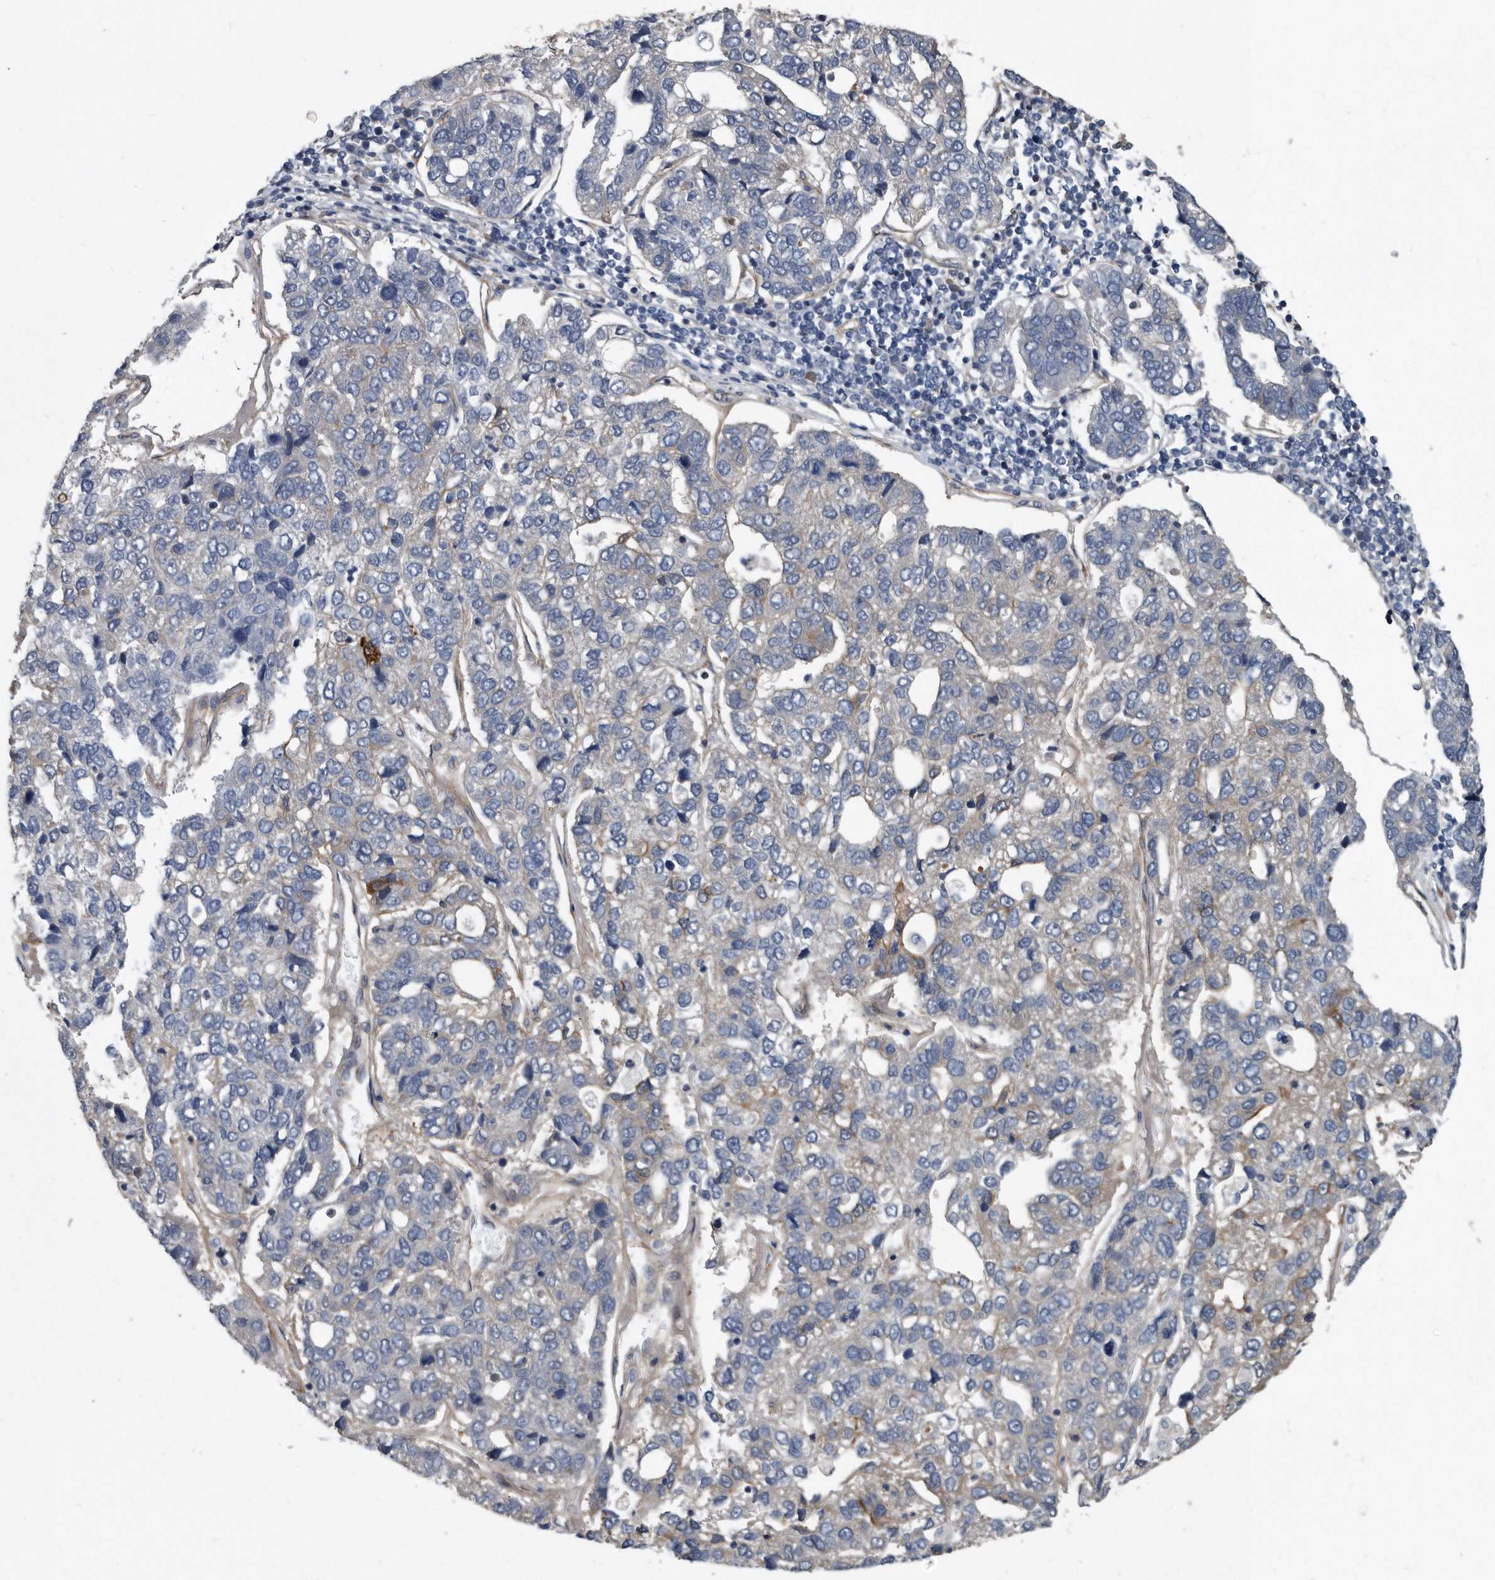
{"staining": {"intensity": "weak", "quantity": "25%-75%", "location": "cytoplasmic/membranous"}, "tissue": "pancreatic cancer", "cell_type": "Tumor cells", "image_type": "cancer", "snomed": [{"axis": "morphology", "description": "Adenocarcinoma, NOS"}, {"axis": "topography", "description": "Pancreas"}], "caption": "The immunohistochemical stain highlights weak cytoplasmic/membranous positivity in tumor cells of pancreatic adenocarcinoma tissue.", "gene": "ARMCX1", "patient": {"sex": "female", "age": 61}}